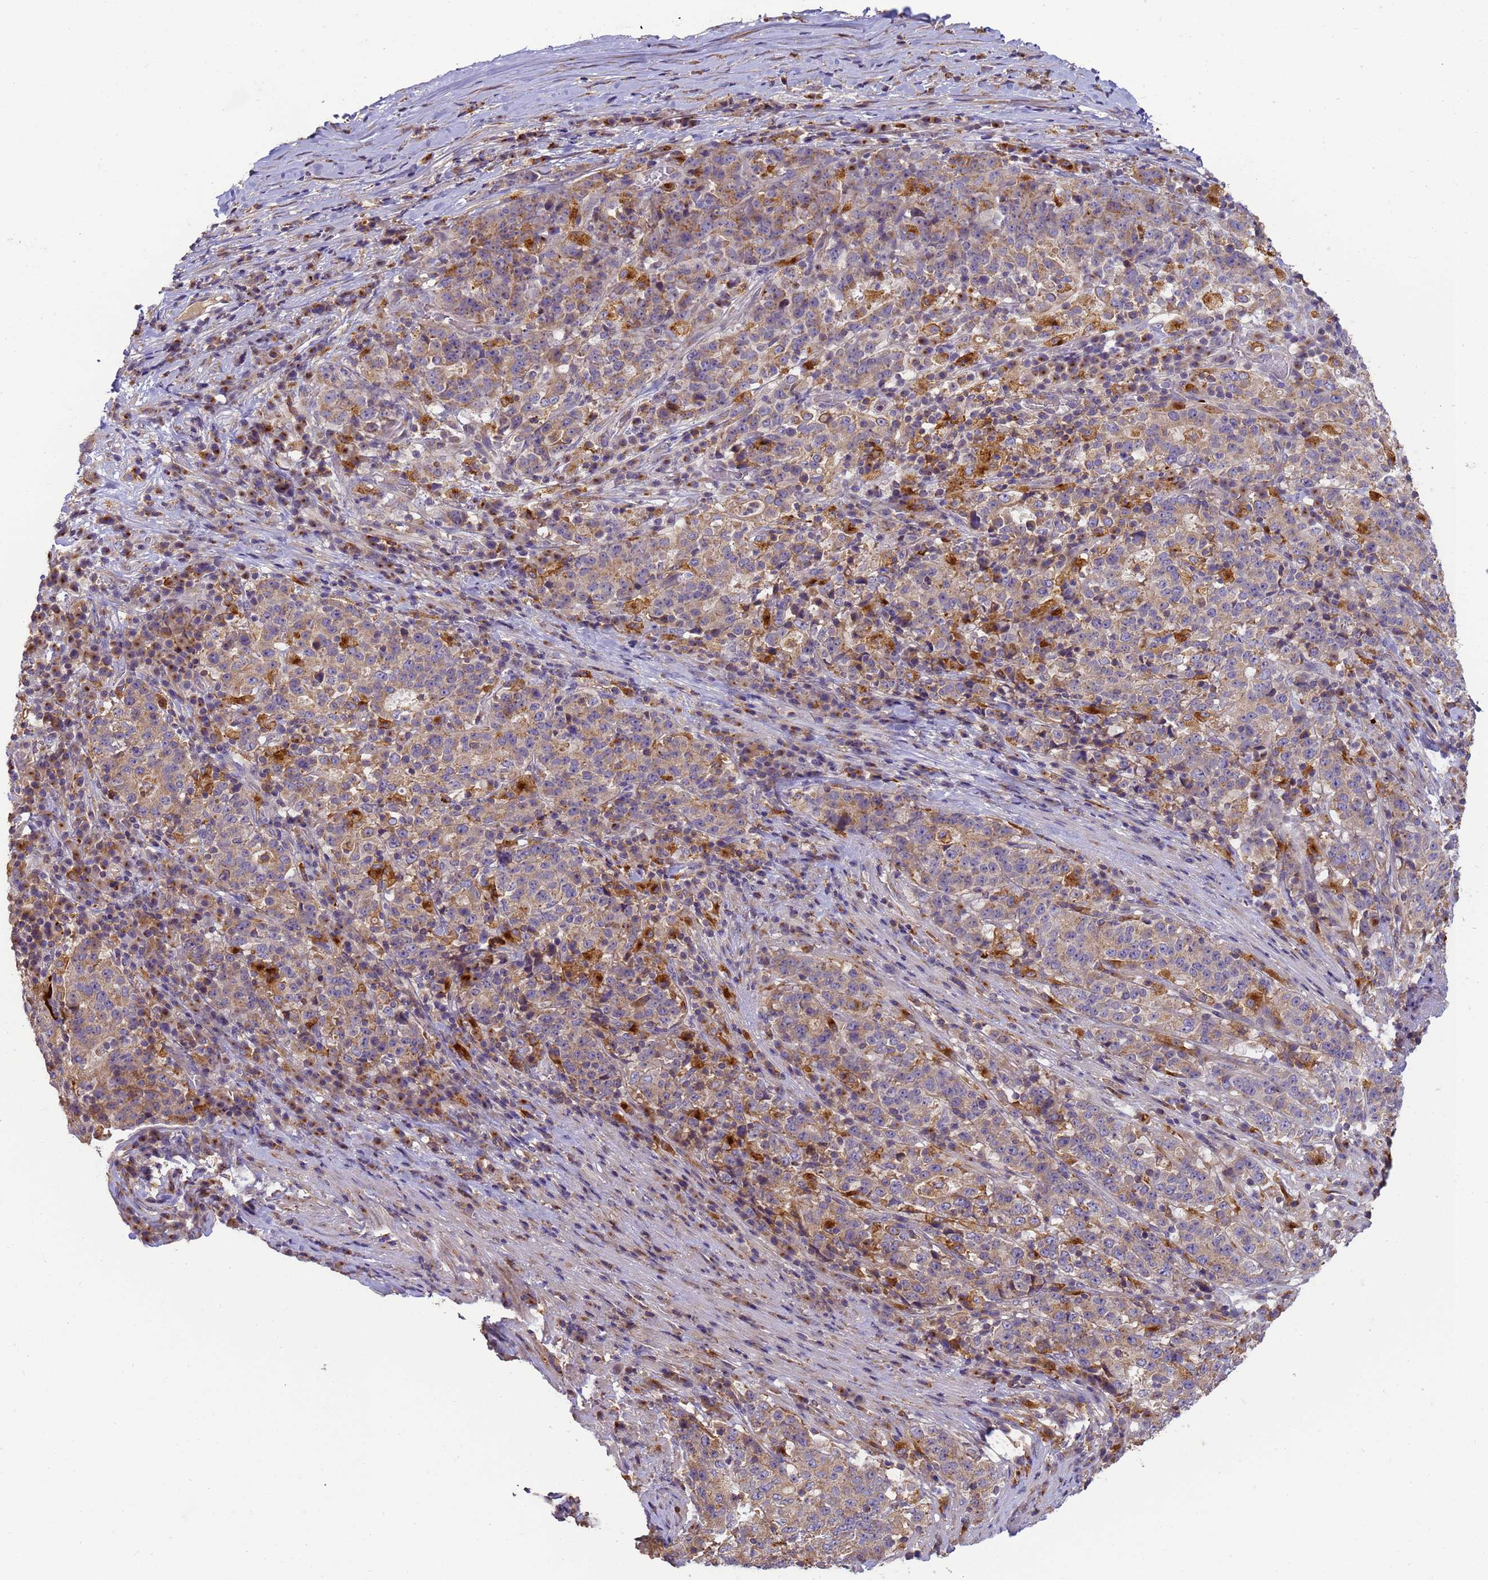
{"staining": {"intensity": "weak", "quantity": "<25%", "location": "cytoplasmic/membranous"}, "tissue": "stomach cancer", "cell_type": "Tumor cells", "image_type": "cancer", "snomed": [{"axis": "morphology", "description": "Adenocarcinoma, NOS"}, {"axis": "topography", "description": "Stomach"}], "caption": "The image shows no staining of tumor cells in stomach cancer.", "gene": "M6PR", "patient": {"sex": "male", "age": 59}}